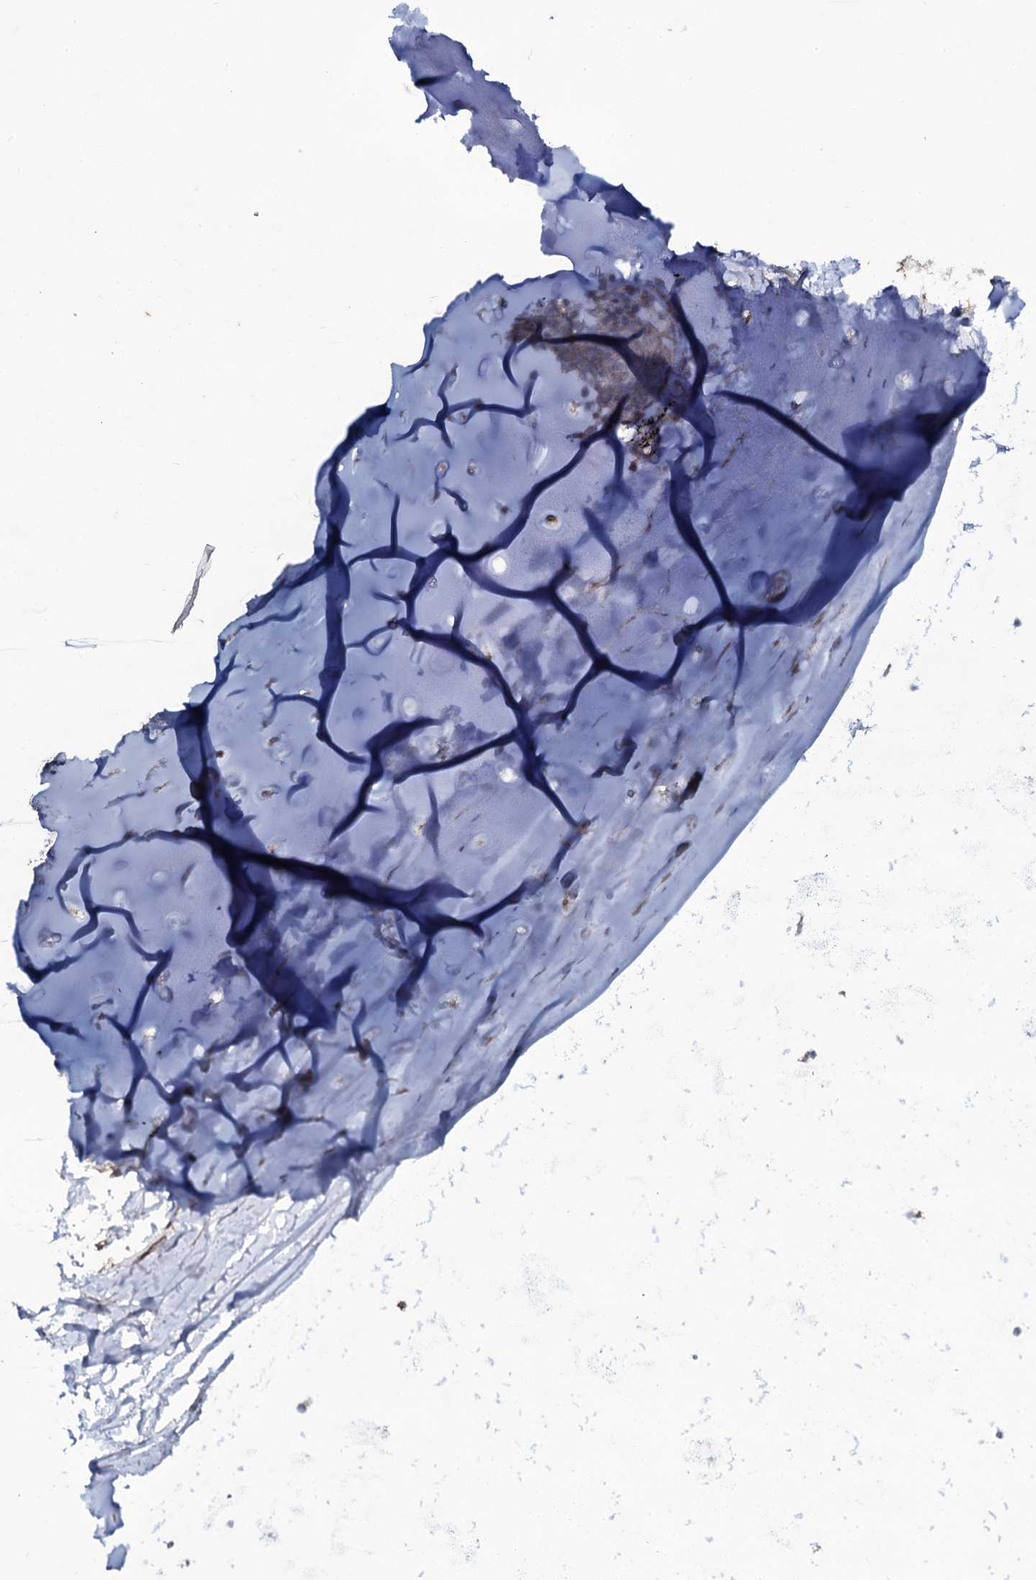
{"staining": {"intensity": "negative", "quantity": "none", "location": "none"}, "tissue": "adipose tissue", "cell_type": "Adipocytes", "image_type": "normal", "snomed": [{"axis": "morphology", "description": "Normal tissue, NOS"}, {"axis": "topography", "description": "Lymph node"}, {"axis": "topography", "description": "Bronchus"}], "caption": "Immunohistochemical staining of unremarkable human adipose tissue demonstrates no significant positivity in adipocytes.", "gene": "SNAP23", "patient": {"sex": "male", "age": 63}}